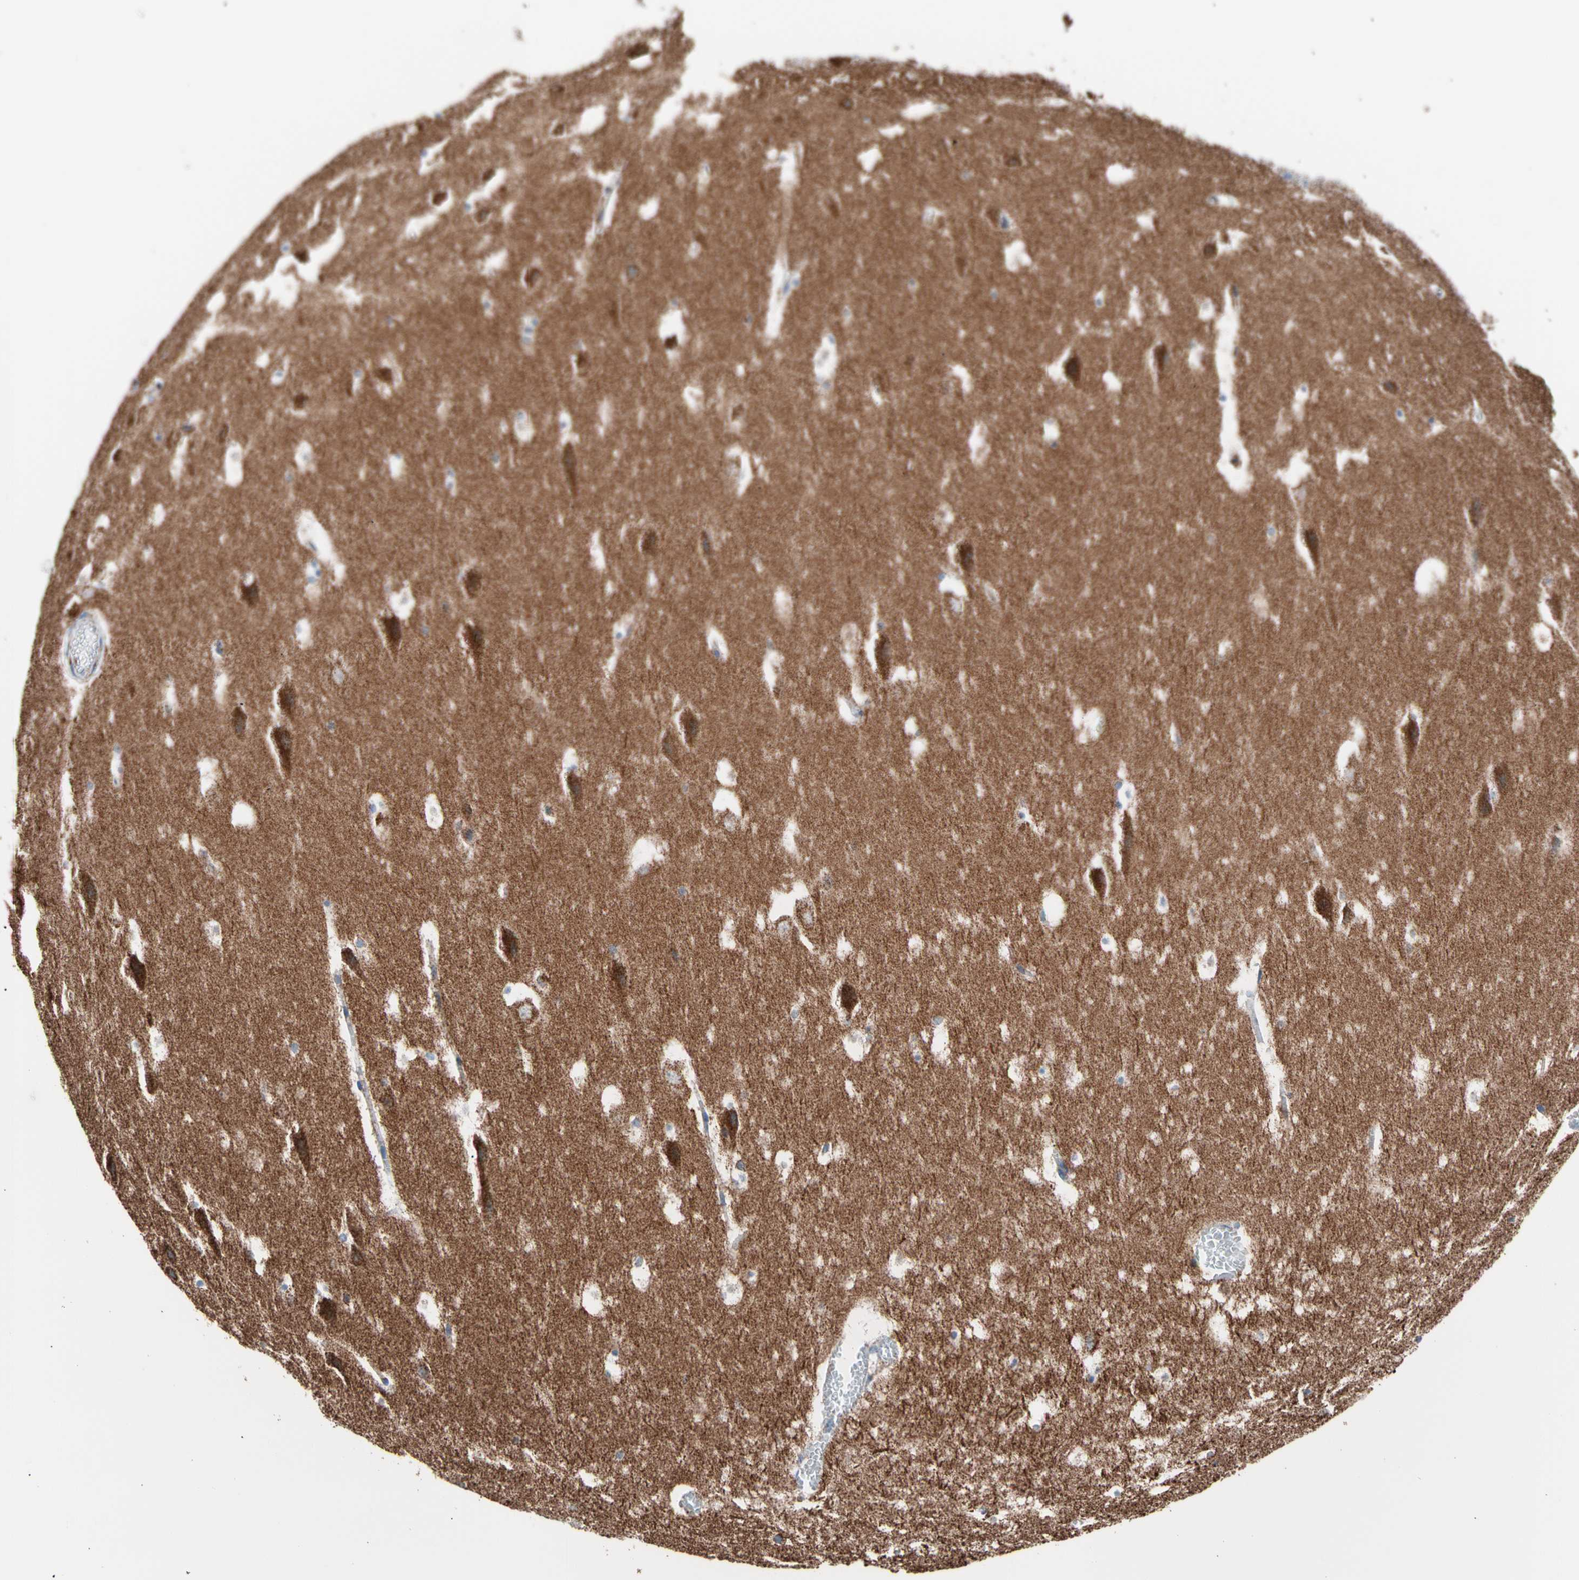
{"staining": {"intensity": "negative", "quantity": "none", "location": "none"}, "tissue": "hippocampus", "cell_type": "Glial cells", "image_type": "normal", "snomed": [{"axis": "morphology", "description": "Normal tissue, NOS"}, {"axis": "topography", "description": "Hippocampus"}], "caption": "An IHC histopathology image of benign hippocampus is shown. There is no staining in glial cells of hippocampus. (Stains: DAB IHC with hematoxylin counter stain, Microscopy: brightfield microscopy at high magnification).", "gene": "HK1", "patient": {"sex": "male", "age": 45}}